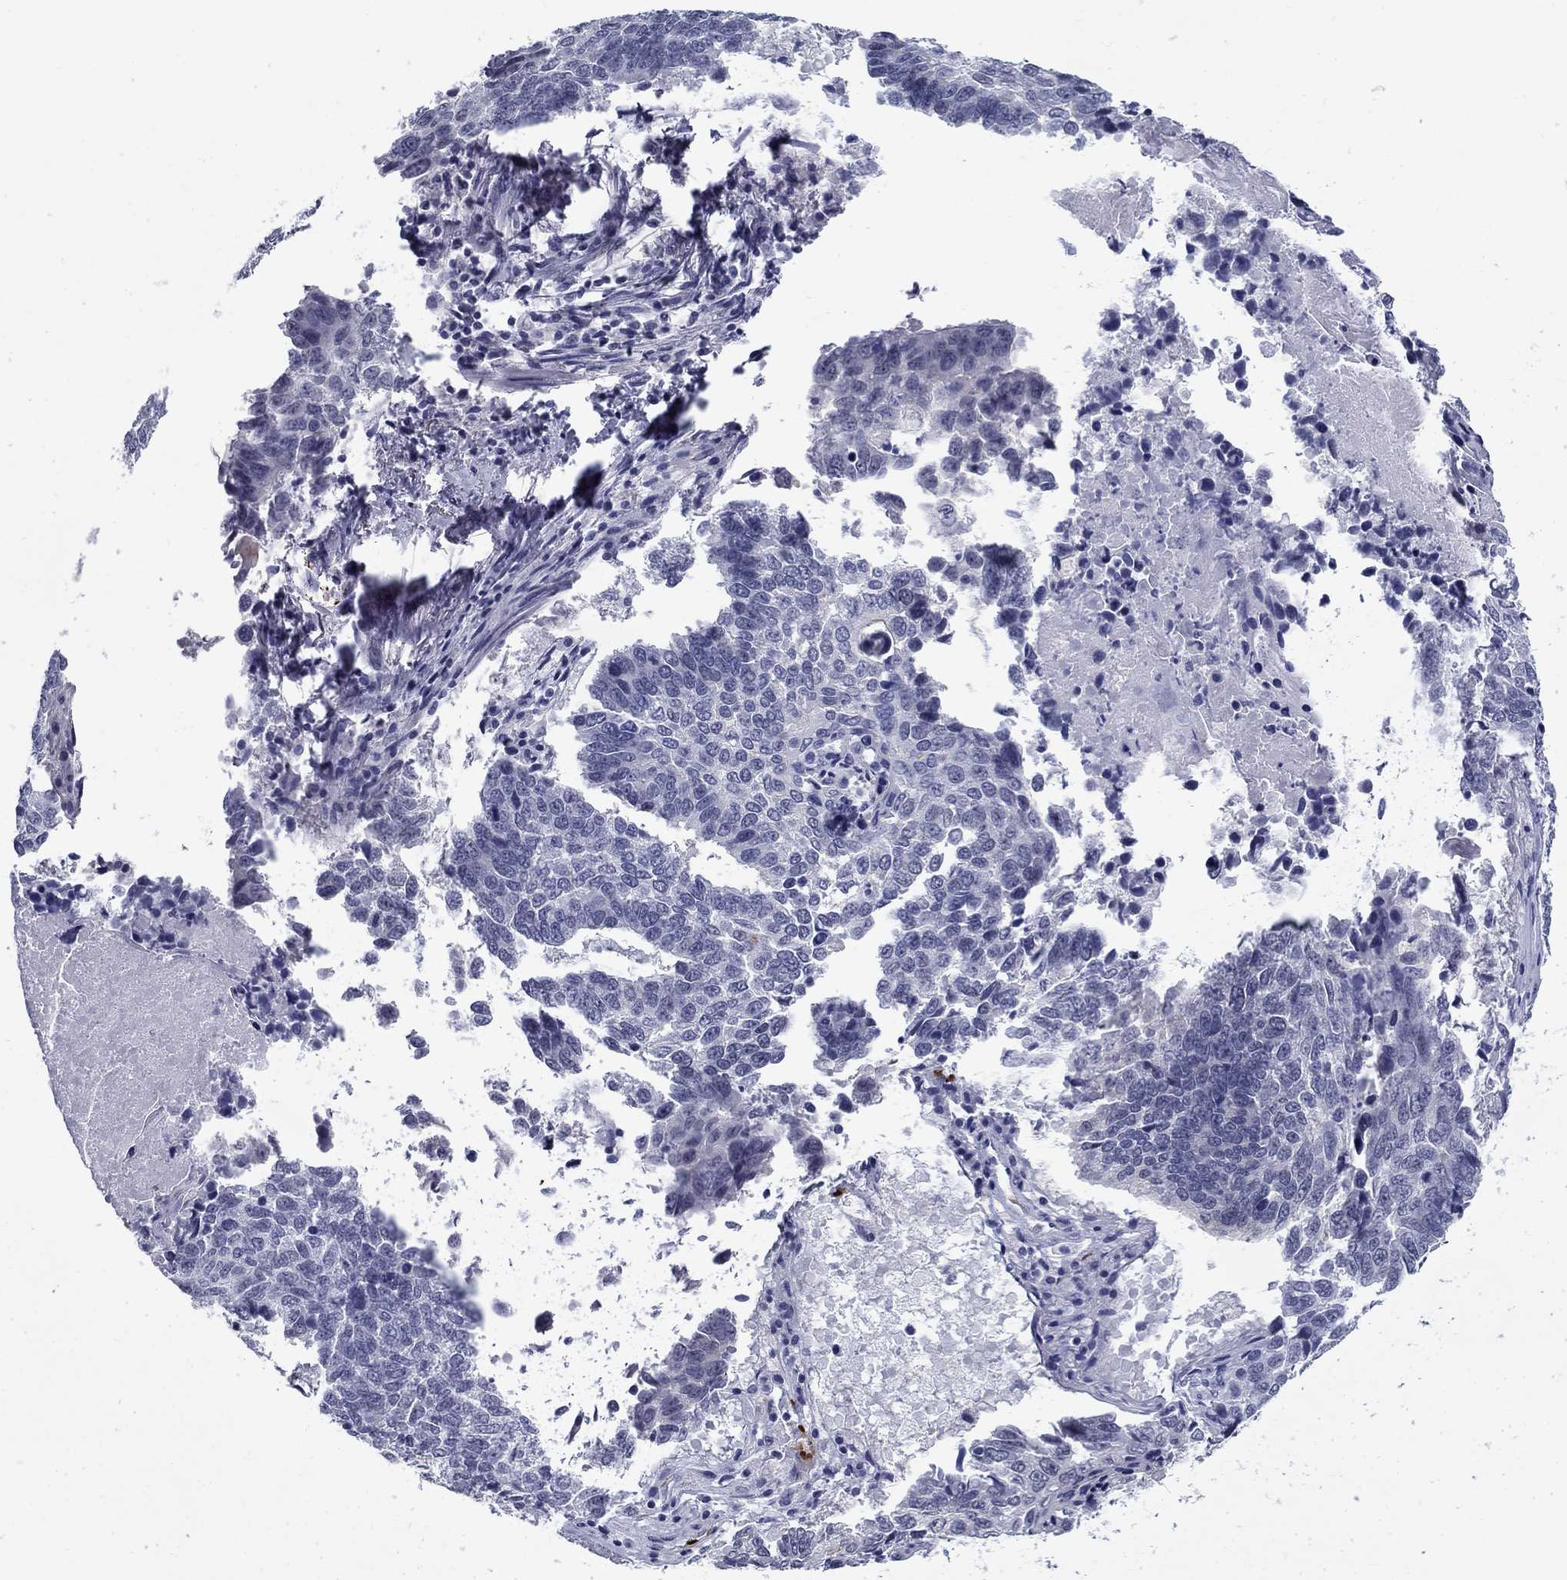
{"staining": {"intensity": "negative", "quantity": "none", "location": "none"}, "tissue": "lung cancer", "cell_type": "Tumor cells", "image_type": "cancer", "snomed": [{"axis": "morphology", "description": "Squamous cell carcinoma, NOS"}, {"axis": "topography", "description": "Lung"}], "caption": "Immunohistochemistry (IHC) of human squamous cell carcinoma (lung) reveals no expression in tumor cells.", "gene": "C4orf19", "patient": {"sex": "male", "age": 73}}